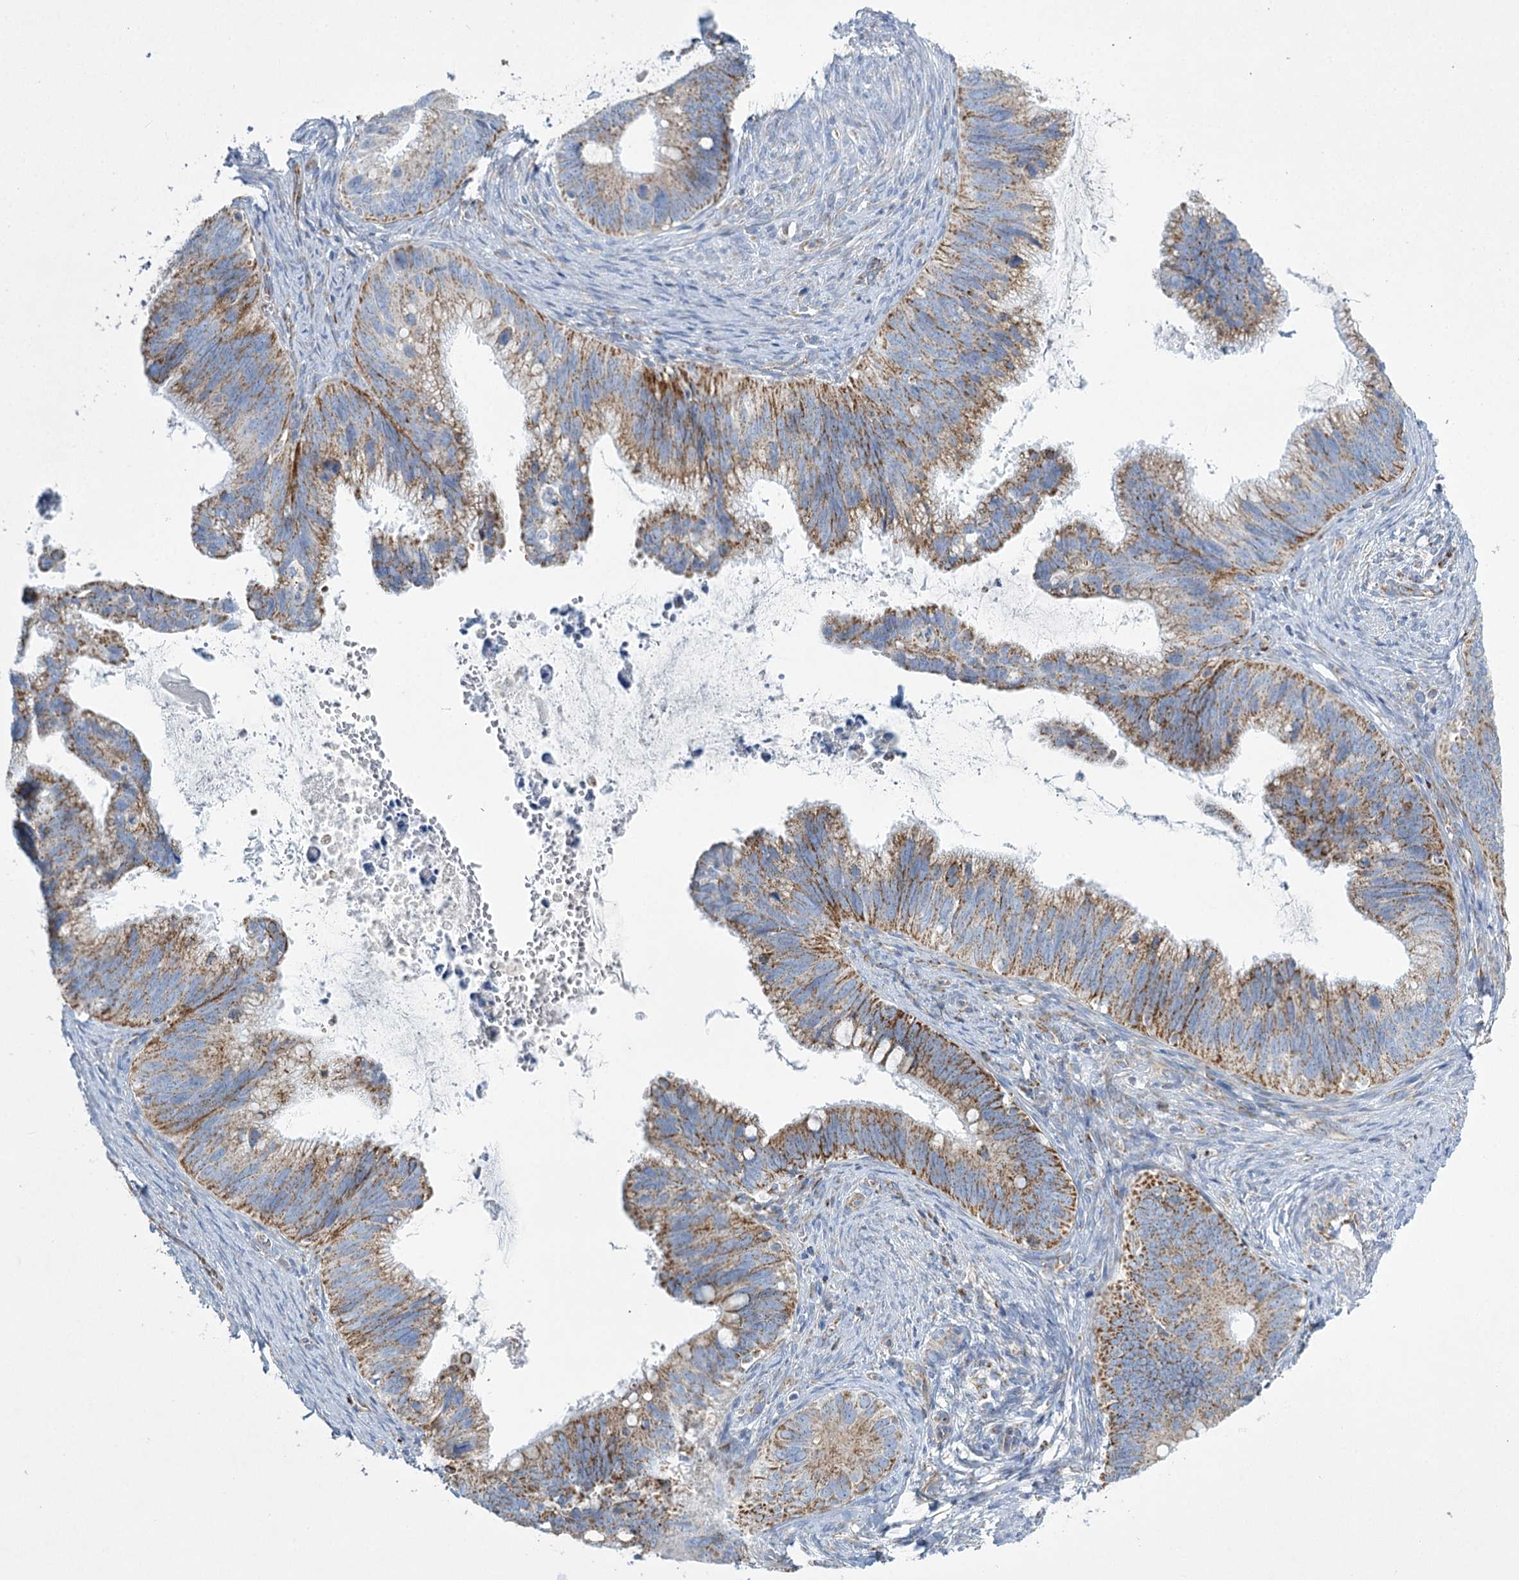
{"staining": {"intensity": "strong", "quantity": "25%-75%", "location": "cytoplasmic/membranous"}, "tissue": "cervical cancer", "cell_type": "Tumor cells", "image_type": "cancer", "snomed": [{"axis": "morphology", "description": "Adenocarcinoma, NOS"}, {"axis": "topography", "description": "Cervix"}], "caption": "Brown immunohistochemical staining in cervical adenocarcinoma reveals strong cytoplasmic/membranous expression in approximately 25%-75% of tumor cells.", "gene": "DHTKD1", "patient": {"sex": "female", "age": 42}}